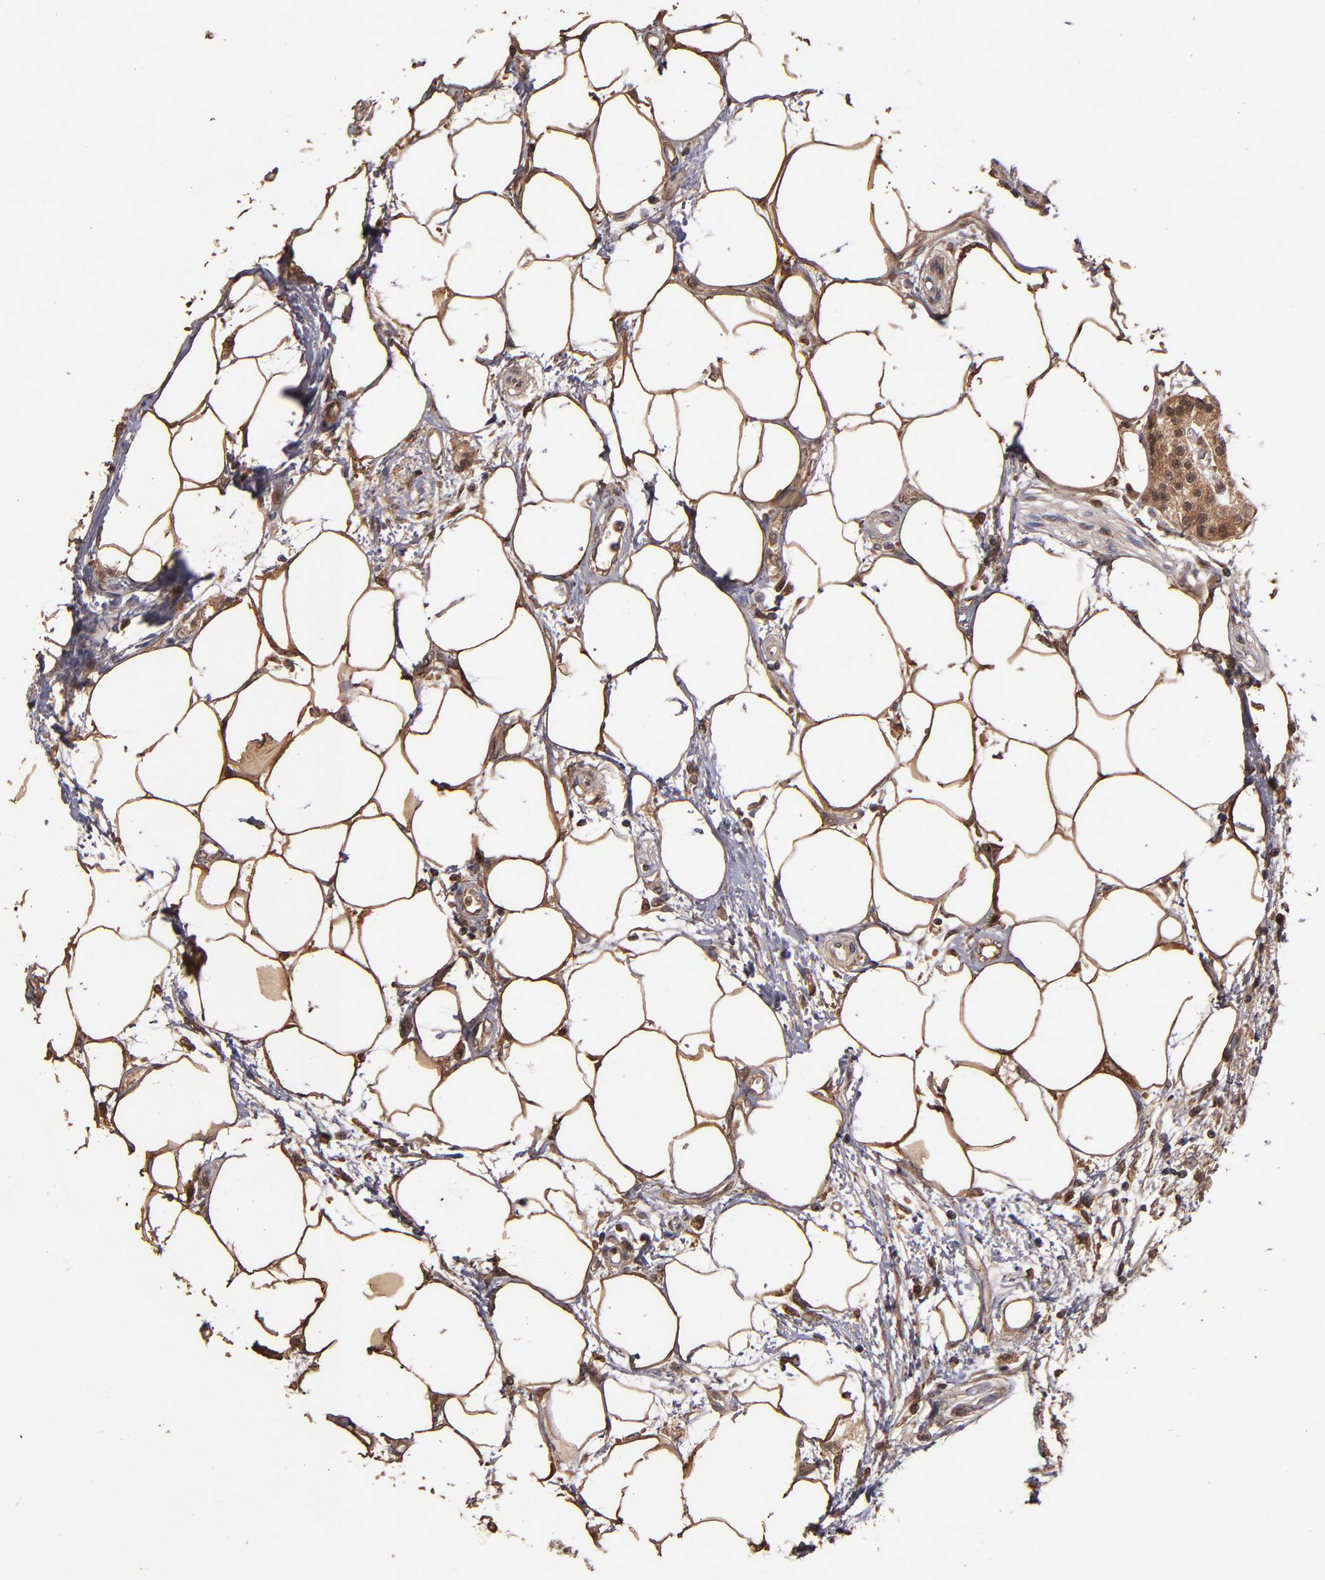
{"staining": {"intensity": "moderate", "quantity": ">75%", "location": "cytoplasmic/membranous,nuclear"}, "tissue": "pancreas", "cell_type": "Exocrine glandular cells", "image_type": "normal", "snomed": [{"axis": "morphology", "description": "Normal tissue, NOS"}, {"axis": "topography", "description": "Pancreas"}, {"axis": "topography", "description": "Duodenum"}], "caption": "High-magnification brightfield microscopy of unremarkable pancreas stained with DAB (3,3'-diaminobenzidine) (brown) and counterstained with hematoxylin (blue). exocrine glandular cells exhibit moderate cytoplasmic/membranous,nuclear staining is seen in about>75% of cells.", "gene": "EAPP", "patient": {"sex": "male", "age": 79}}